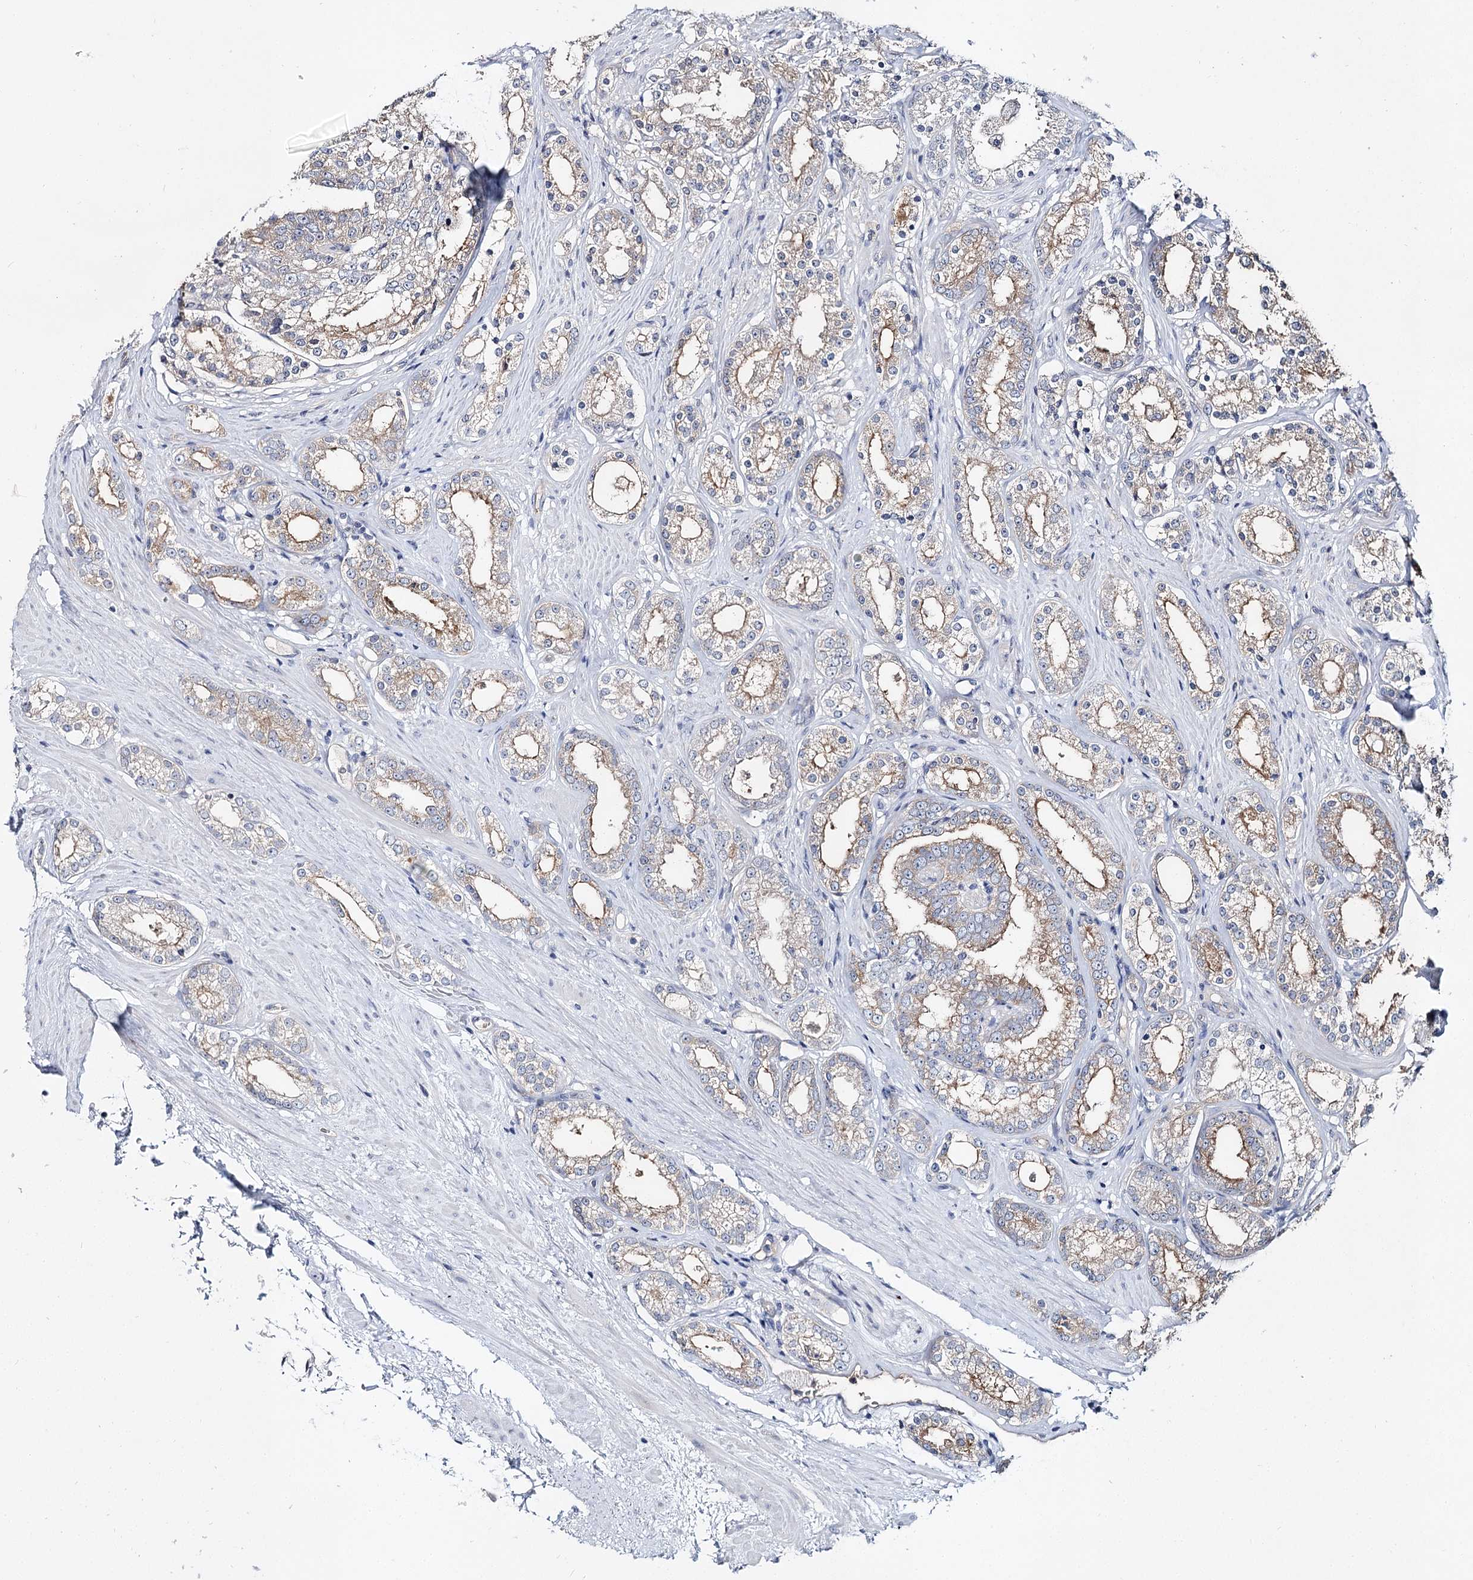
{"staining": {"intensity": "weak", "quantity": "<25%", "location": "cytoplasmic/membranous"}, "tissue": "prostate cancer", "cell_type": "Tumor cells", "image_type": "cancer", "snomed": [{"axis": "morphology", "description": "Normal tissue, NOS"}, {"axis": "morphology", "description": "Adenocarcinoma, High grade"}, {"axis": "topography", "description": "Prostate"}], "caption": "Immunohistochemistry (IHC) of high-grade adenocarcinoma (prostate) displays no positivity in tumor cells.", "gene": "UGP2", "patient": {"sex": "male", "age": 83}}